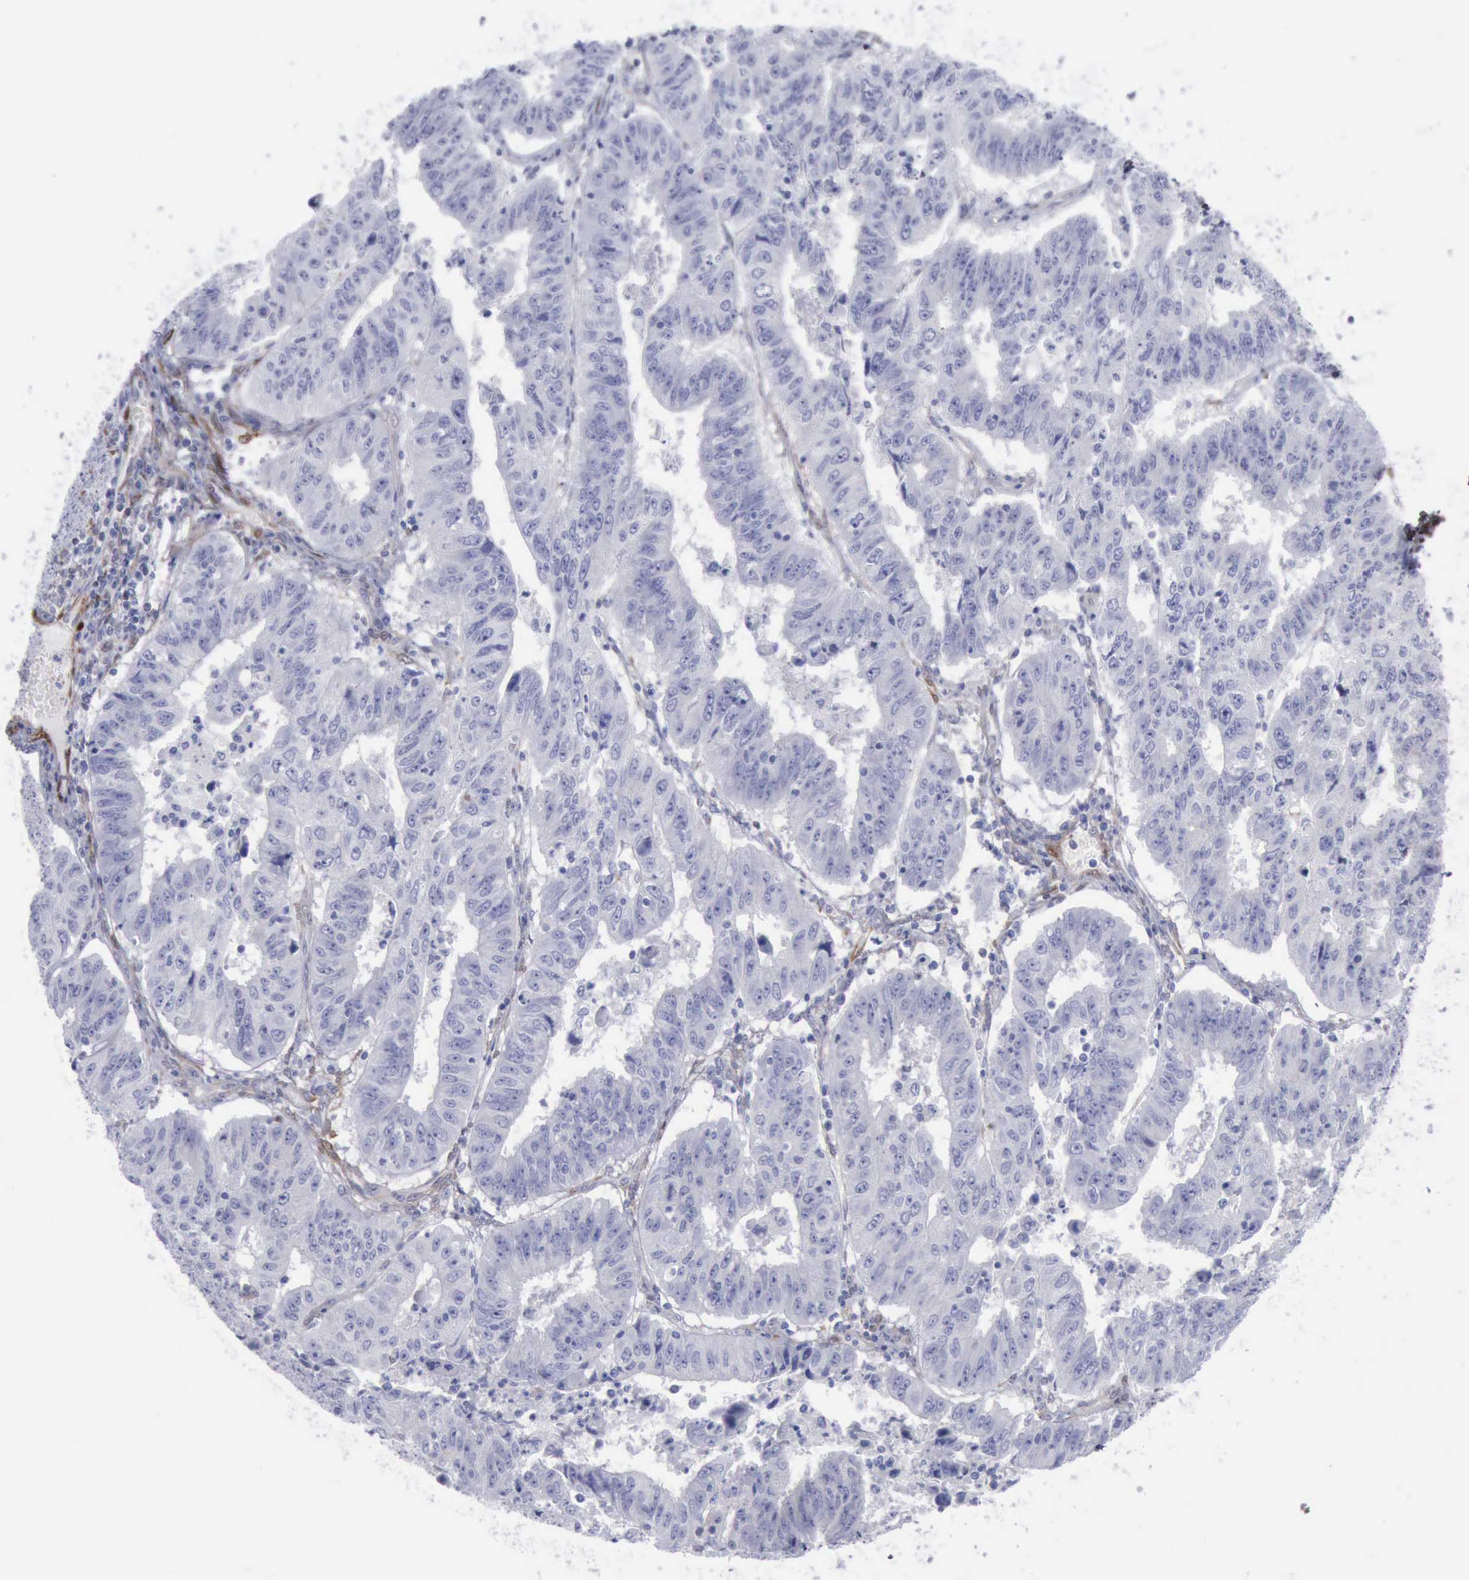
{"staining": {"intensity": "negative", "quantity": "none", "location": "none"}, "tissue": "endometrial cancer", "cell_type": "Tumor cells", "image_type": "cancer", "snomed": [{"axis": "morphology", "description": "Adenocarcinoma, NOS"}, {"axis": "topography", "description": "Endometrium"}], "caption": "Adenocarcinoma (endometrial) stained for a protein using IHC exhibits no positivity tumor cells.", "gene": "FHL1", "patient": {"sex": "female", "age": 42}}